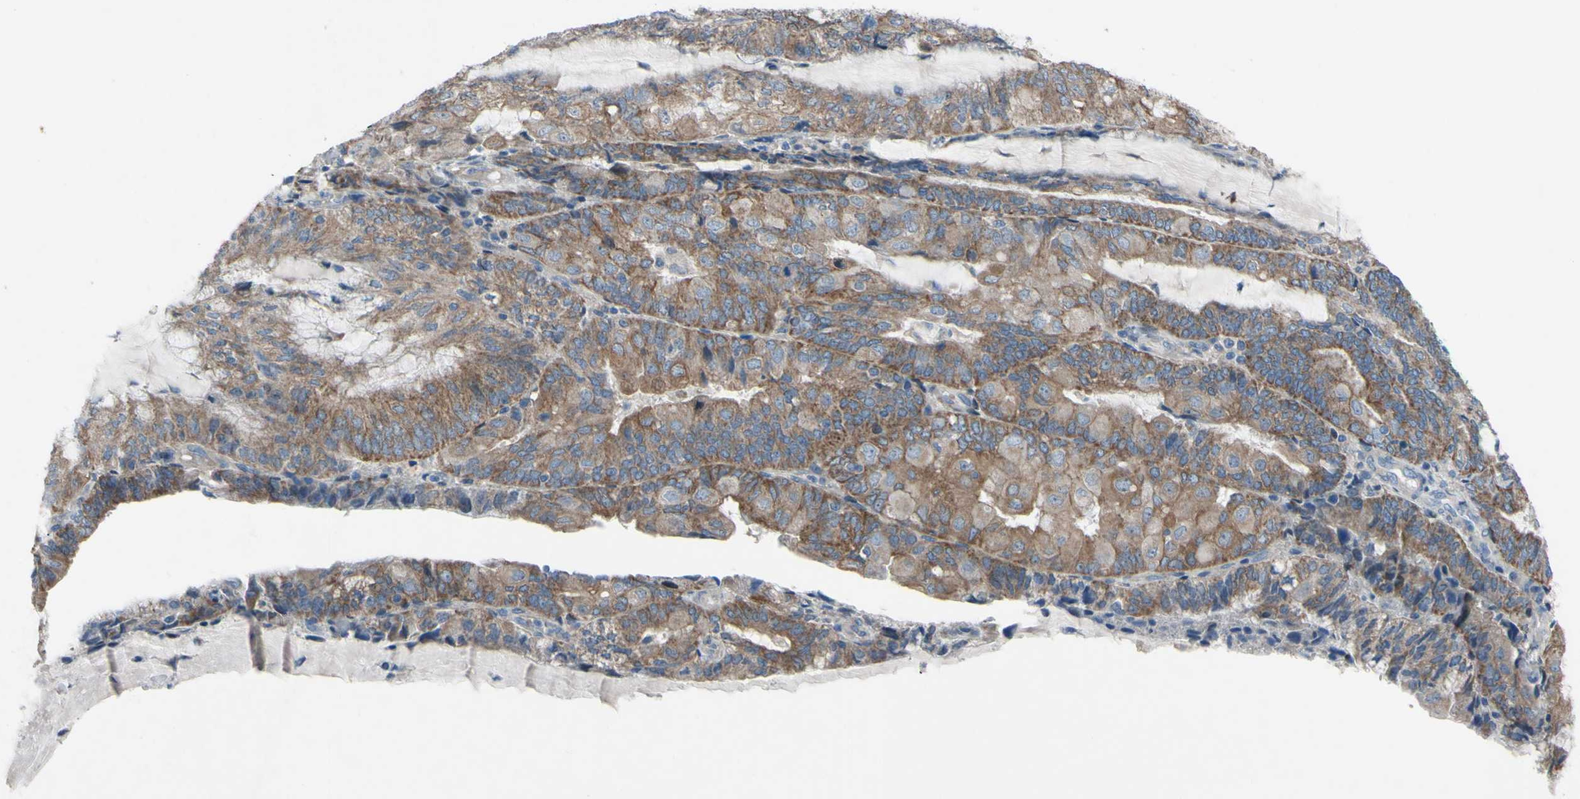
{"staining": {"intensity": "moderate", "quantity": ">75%", "location": "cytoplasmic/membranous"}, "tissue": "endometrial cancer", "cell_type": "Tumor cells", "image_type": "cancer", "snomed": [{"axis": "morphology", "description": "Adenocarcinoma, NOS"}, {"axis": "topography", "description": "Endometrium"}], "caption": "Protein expression analysis of adenocarcinoma (endometrial) displays moderate cytoplasmic/membranous expression in about >75% of tumor cells.", "gene": "GRAMD2B", "patient": {"sex": "female", "age": 81}}